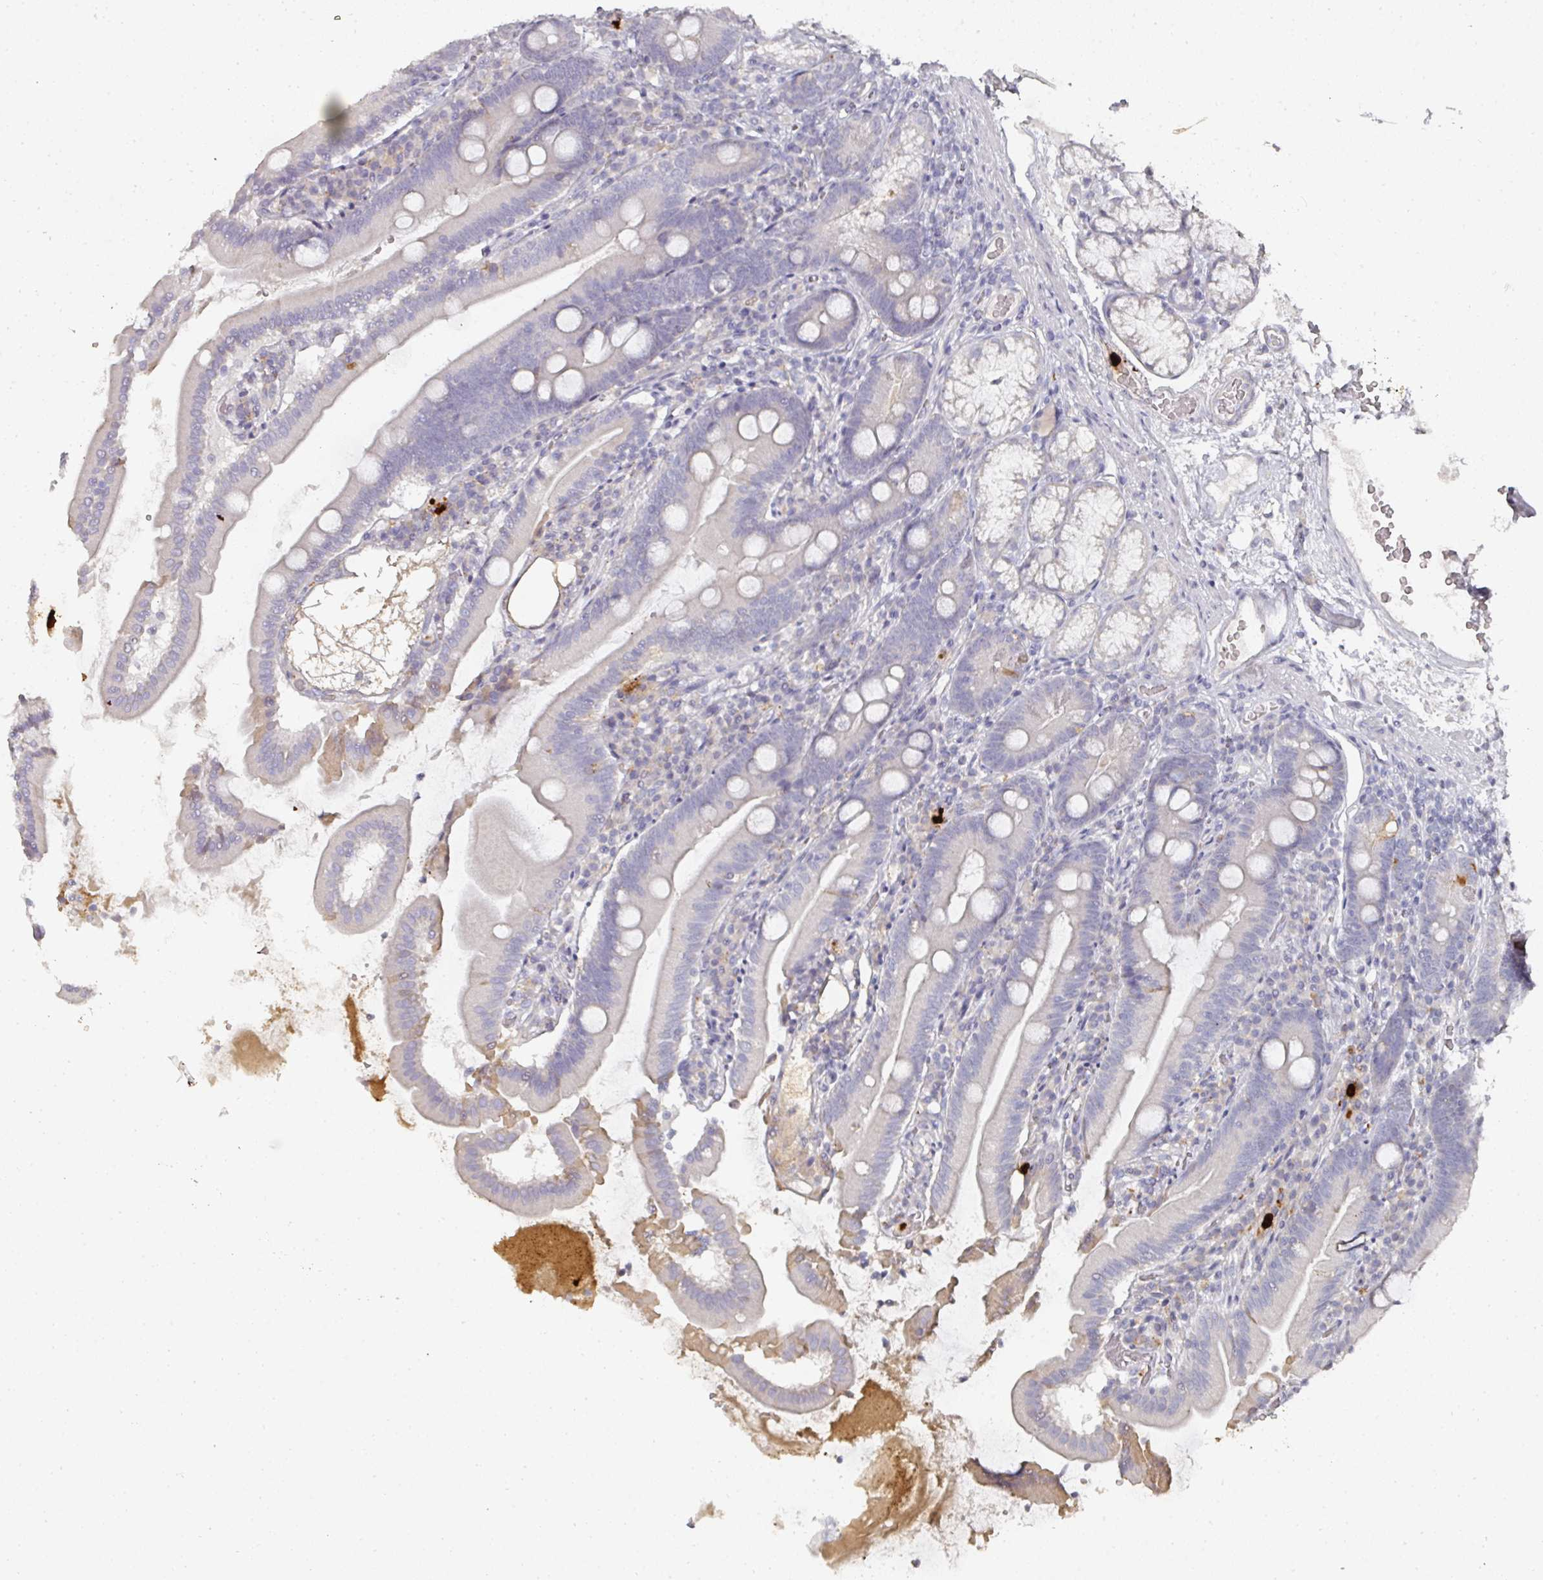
{"staining": {"intensity": "negative", "quantity": "none", "location": "none"}, "tissue": "duodenum", "cell_type": "Glandular cells", "image_type": "normal", "snomed": [{"axis": "morphology", "description": "Normal tissue, NOS"}, {"axis": "topography", "description": "Duodenum"}], "caption": "This is an immunohistochemistry (IHC) histopathology image of normal duodenum. There is no staining in glandular cells.", "gene": "CAMP", "patient": {"sex": "female", "age": 67}}